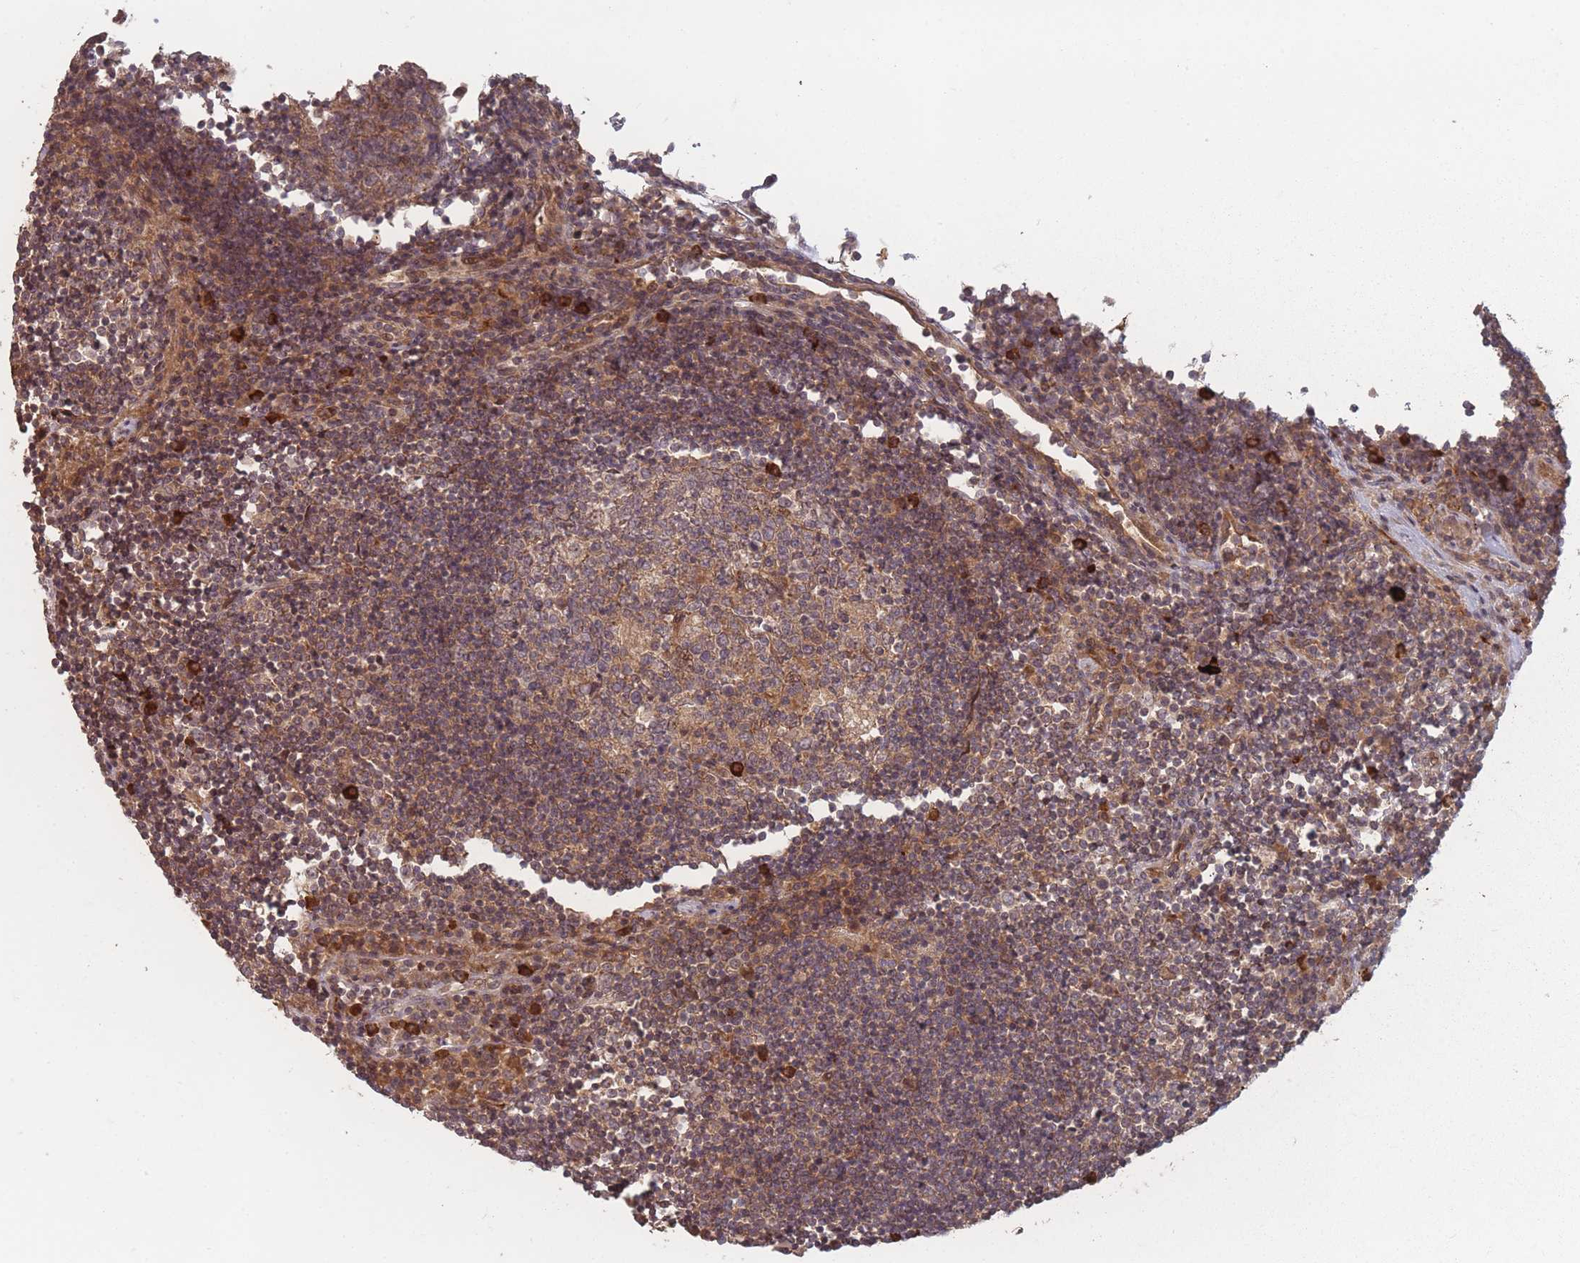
{"staining": {"intensity": "weak", "quantity": ">75%", "location": "cytoplasmic/membranous"}, "tissue": "lymph node", "cell_type": "Germinal center cells", "image_type": "normal", "snomed": [{"axis": "morphology", "description": "Normal tissue, NOS"}, {"axis": "topography", "description": "Lymph node"}], "caption": "IHC (DAB) staining of normal lymph node shows weak cytoplasmic/membranous protein expression in approximately >75% of germinal center cells.", "gene": "HAGH", "patient": {"sex": "female", "age": 53}}